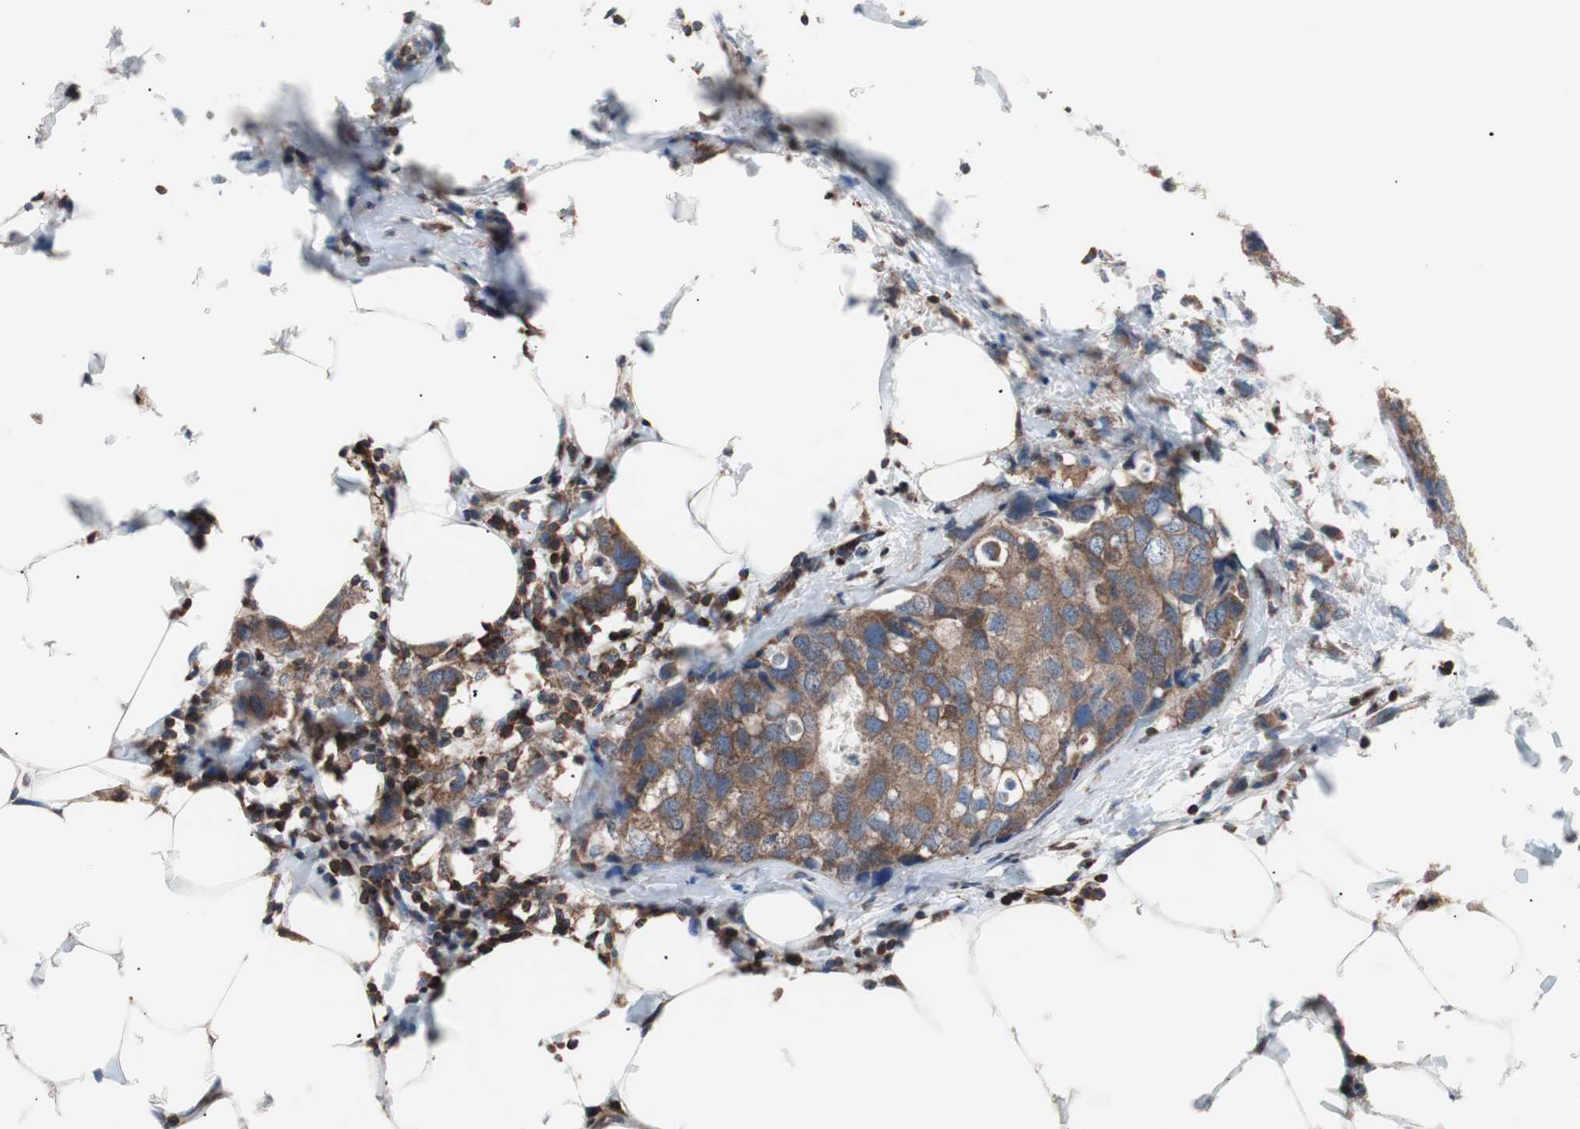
{"staining": {"intensity": "moderate", "quantity": ">75%", "location": "cytoplasmic/membranous"}, "tissue": "breast cancer", "cell_type": "Tumor cells", "image_type": "cancer", "snomed": [{"axis": "morphology", "description": "Normal tissue, NOS"}, {"axis": "morphology", "description": "Duct carcinoma"}, {"axis": "topography", "description": "Breast"}], "caption": "Protein expression analysis of human breast infiltrating ductal carcinoma reveals moderate cytoplasmic/membranous expression in about >75% of tumor cells. Nuclei are stained in blue.", "gene": "PIK3R1", "patient": {"sex": "female", "age": 50}}